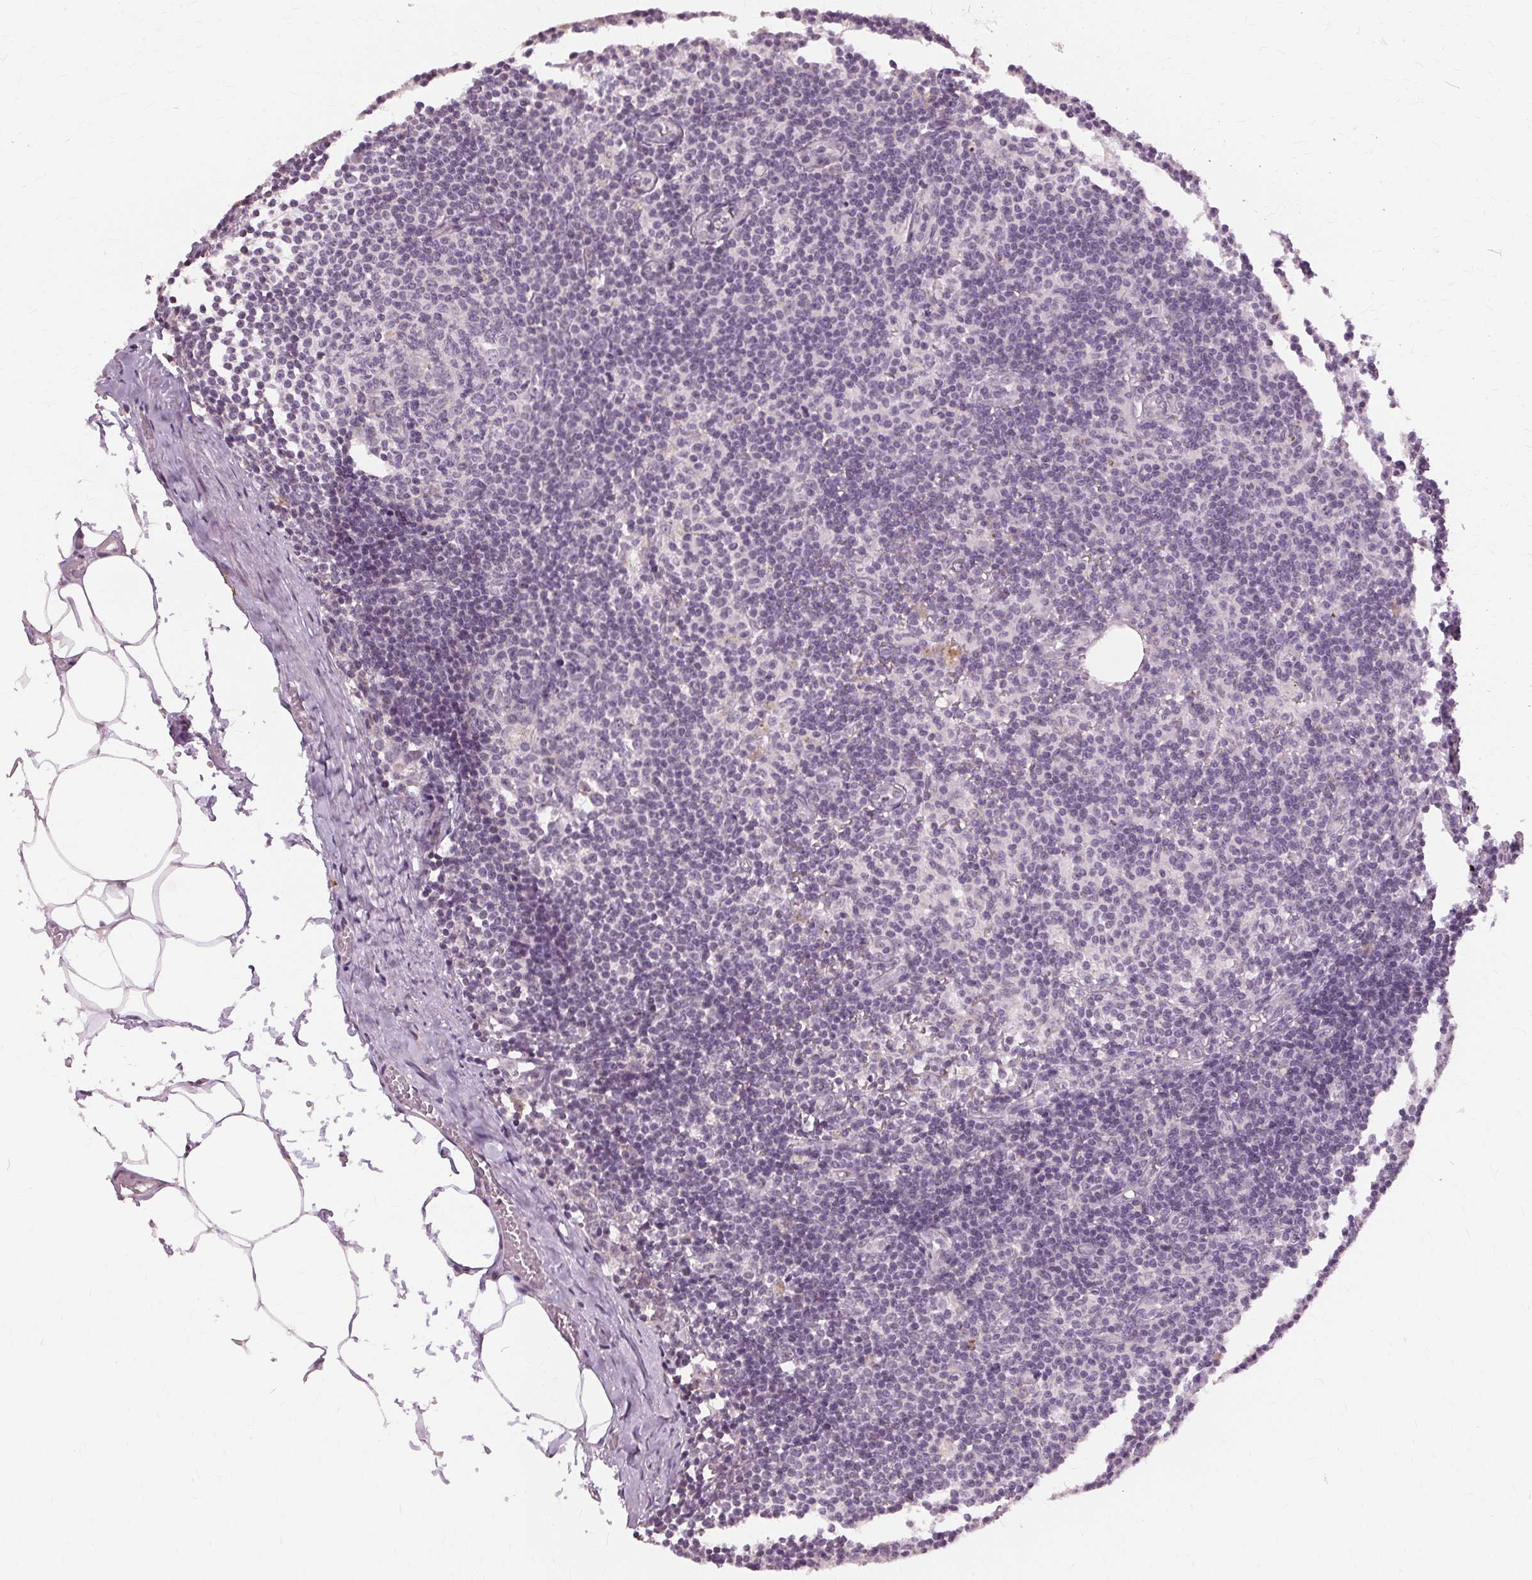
{"staining": {"intensity": "negative", "quantity": "none", "location": "none"}, "tissue": "lymph node", "cell_type": "Germinal center cells", "image_type": "normal", "snomed": [{"axis": "morphology", "description": "Normal tissue, NOS"}, {"axis": "topography", "description": "Lymph node"}], "caption": "This micrograph is of unremarkable lymph node stained with immunohistochemistry (IHC) to label a protein in brown with the nuclei are counter-stained blue. There is no staining in germinal center cells.", "gene": "SIGLEC6", "patient": {"sex": "female", "age": 69}}